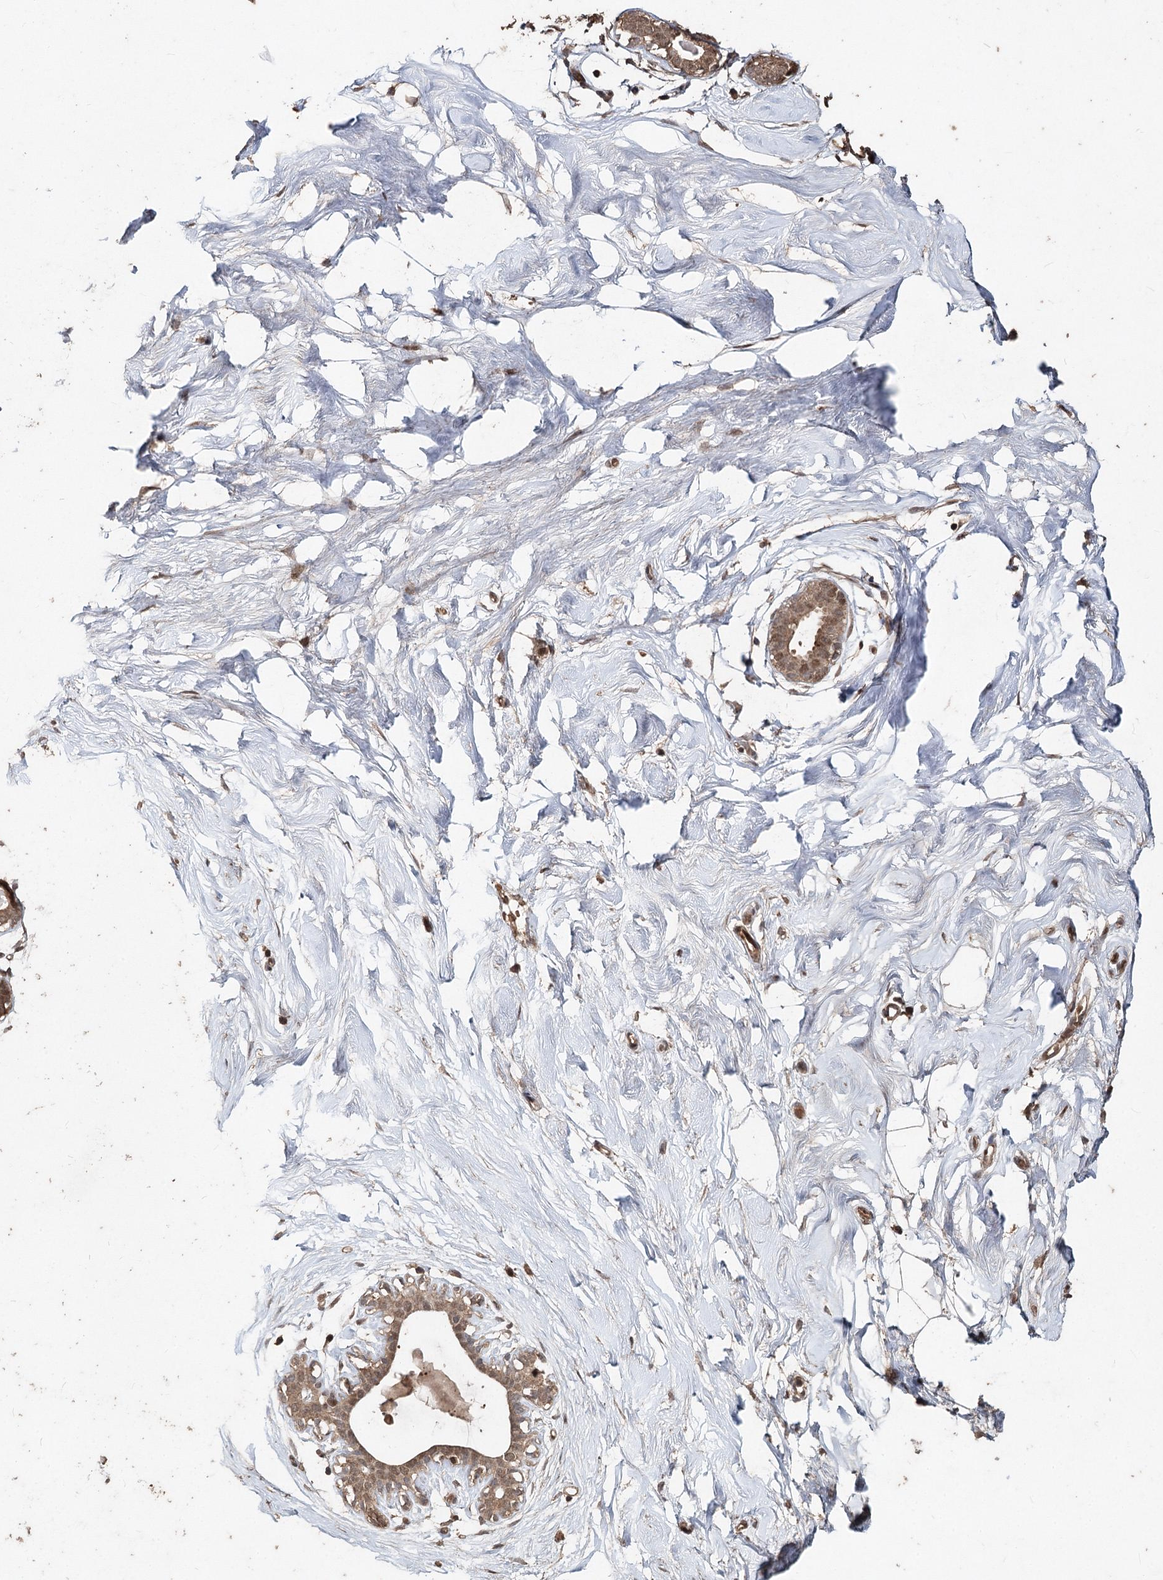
{"staining": {"intensity": "strong", "quantity": ">75%", "location": "nuclear"}, "tissue": "breast", "cell_type": "Adipocytes", "image_type": "normal", "snomed": [{"axis": "morphology", "description": "Normal tissue, NOS"}, {"axis": "morphology", "description": "Adenoma, NOS"}, {"axis": "topography", "description": "Breast"}], "caption": "Immunohistochemistry (IHC) image of normal breast stained for a protein (brown), which shows high levels of strong nuclear staining in approximately >75% of adipocytes.", "gene": "FBXO7", "patient": {"sex": "female", "age": 23}}